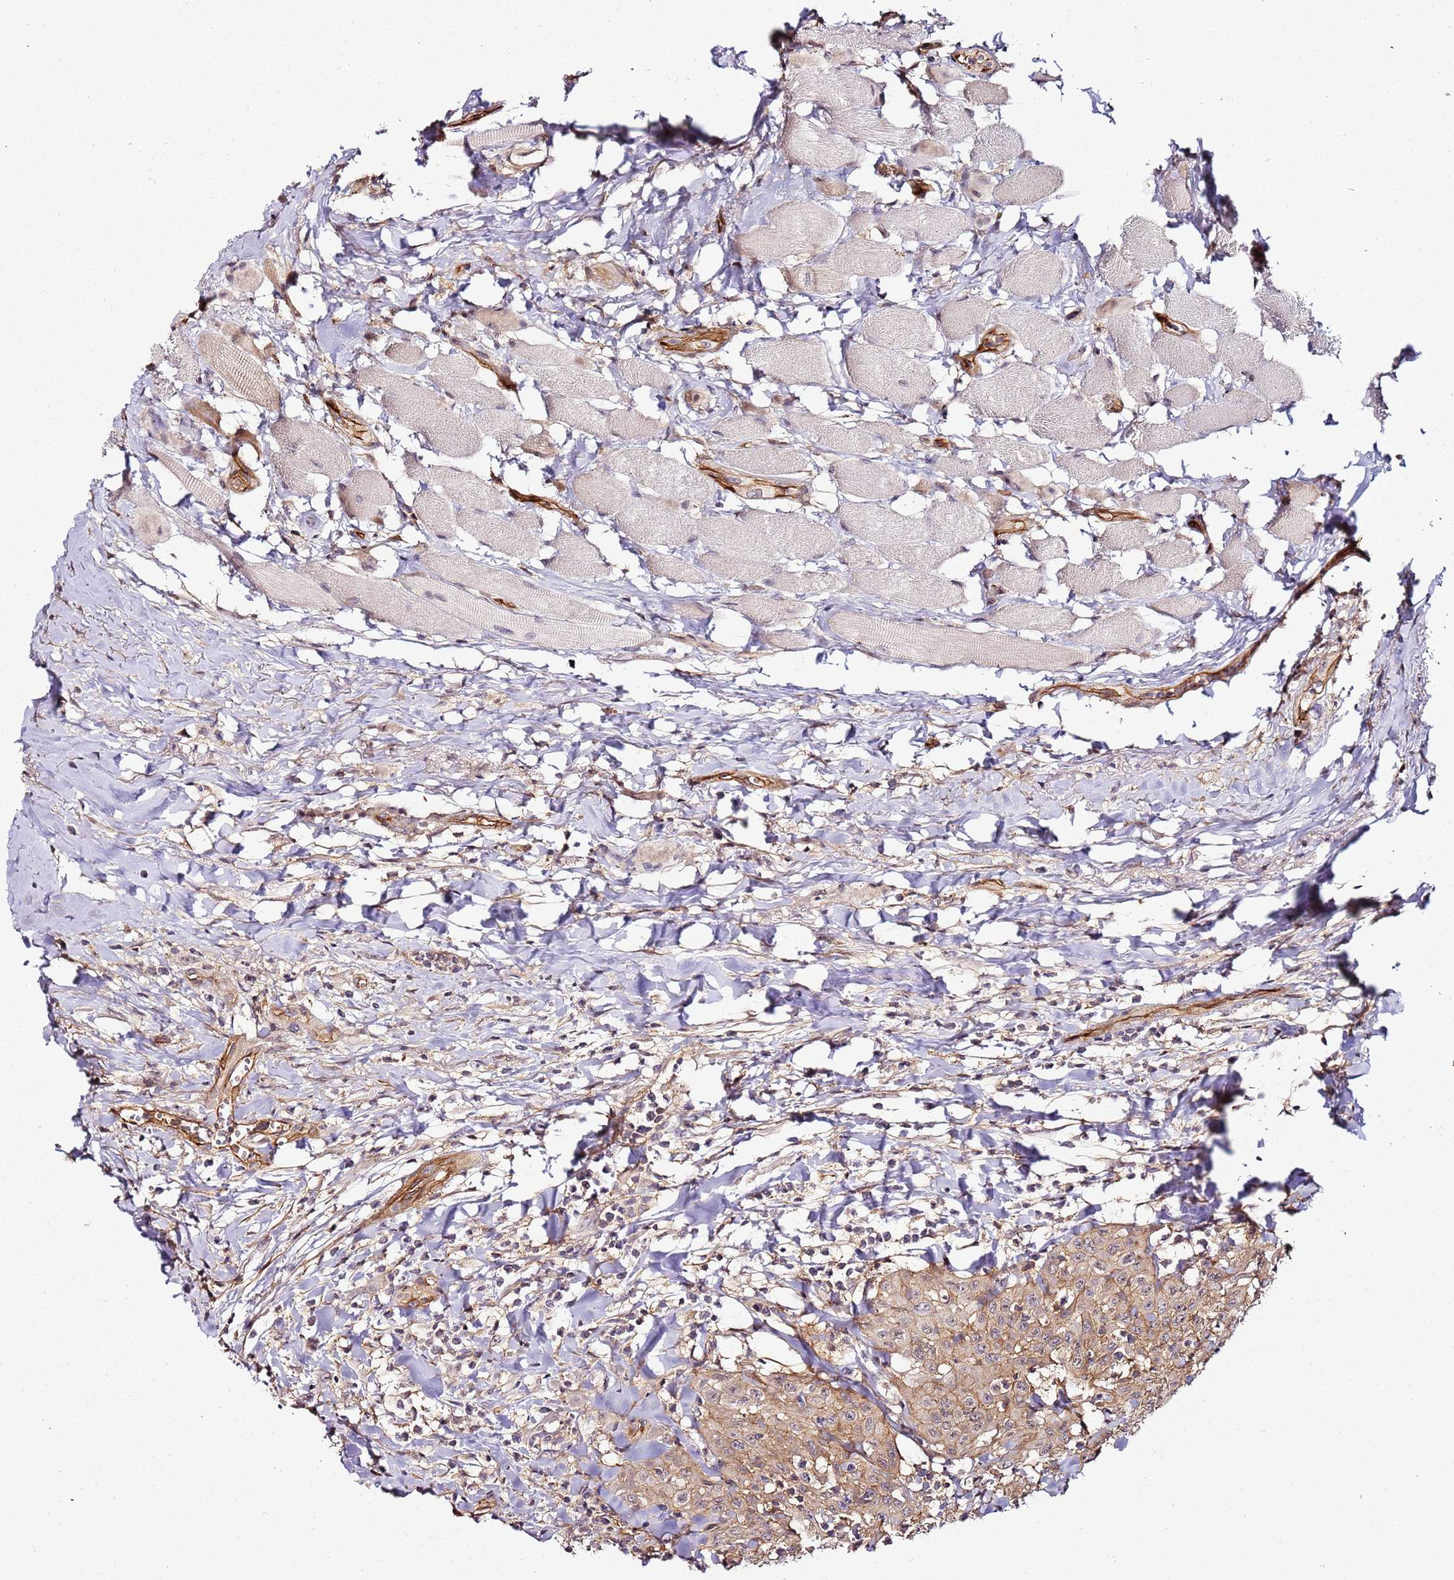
{"staining": {"intensity": "moderate", "quantity": ">75%", "location": "cytoplasmic/membranous"}, "tissue": "head and neck cancer", "cell_type": "Tumor cells", "image_type": "cancer", "snomed": [{"axis": "morphology", "description": "Normal tissue, NOS"}, {"axis": "morphology", "description": "Squamous cell carcinoma, NOS"}, {"axis": "topography", "description": "Oral tissue"}, {"axis": "topography", "description": "Head-Neck"}], "caption": "Protein analysis of head and neck squamous cell carcinoma tissue reveals moderate cytoplasmic/membranous positivity in about >75% of tumor cells.", "gene": "CCNYL1", "patient": {"sex": "female", "age": 70}}